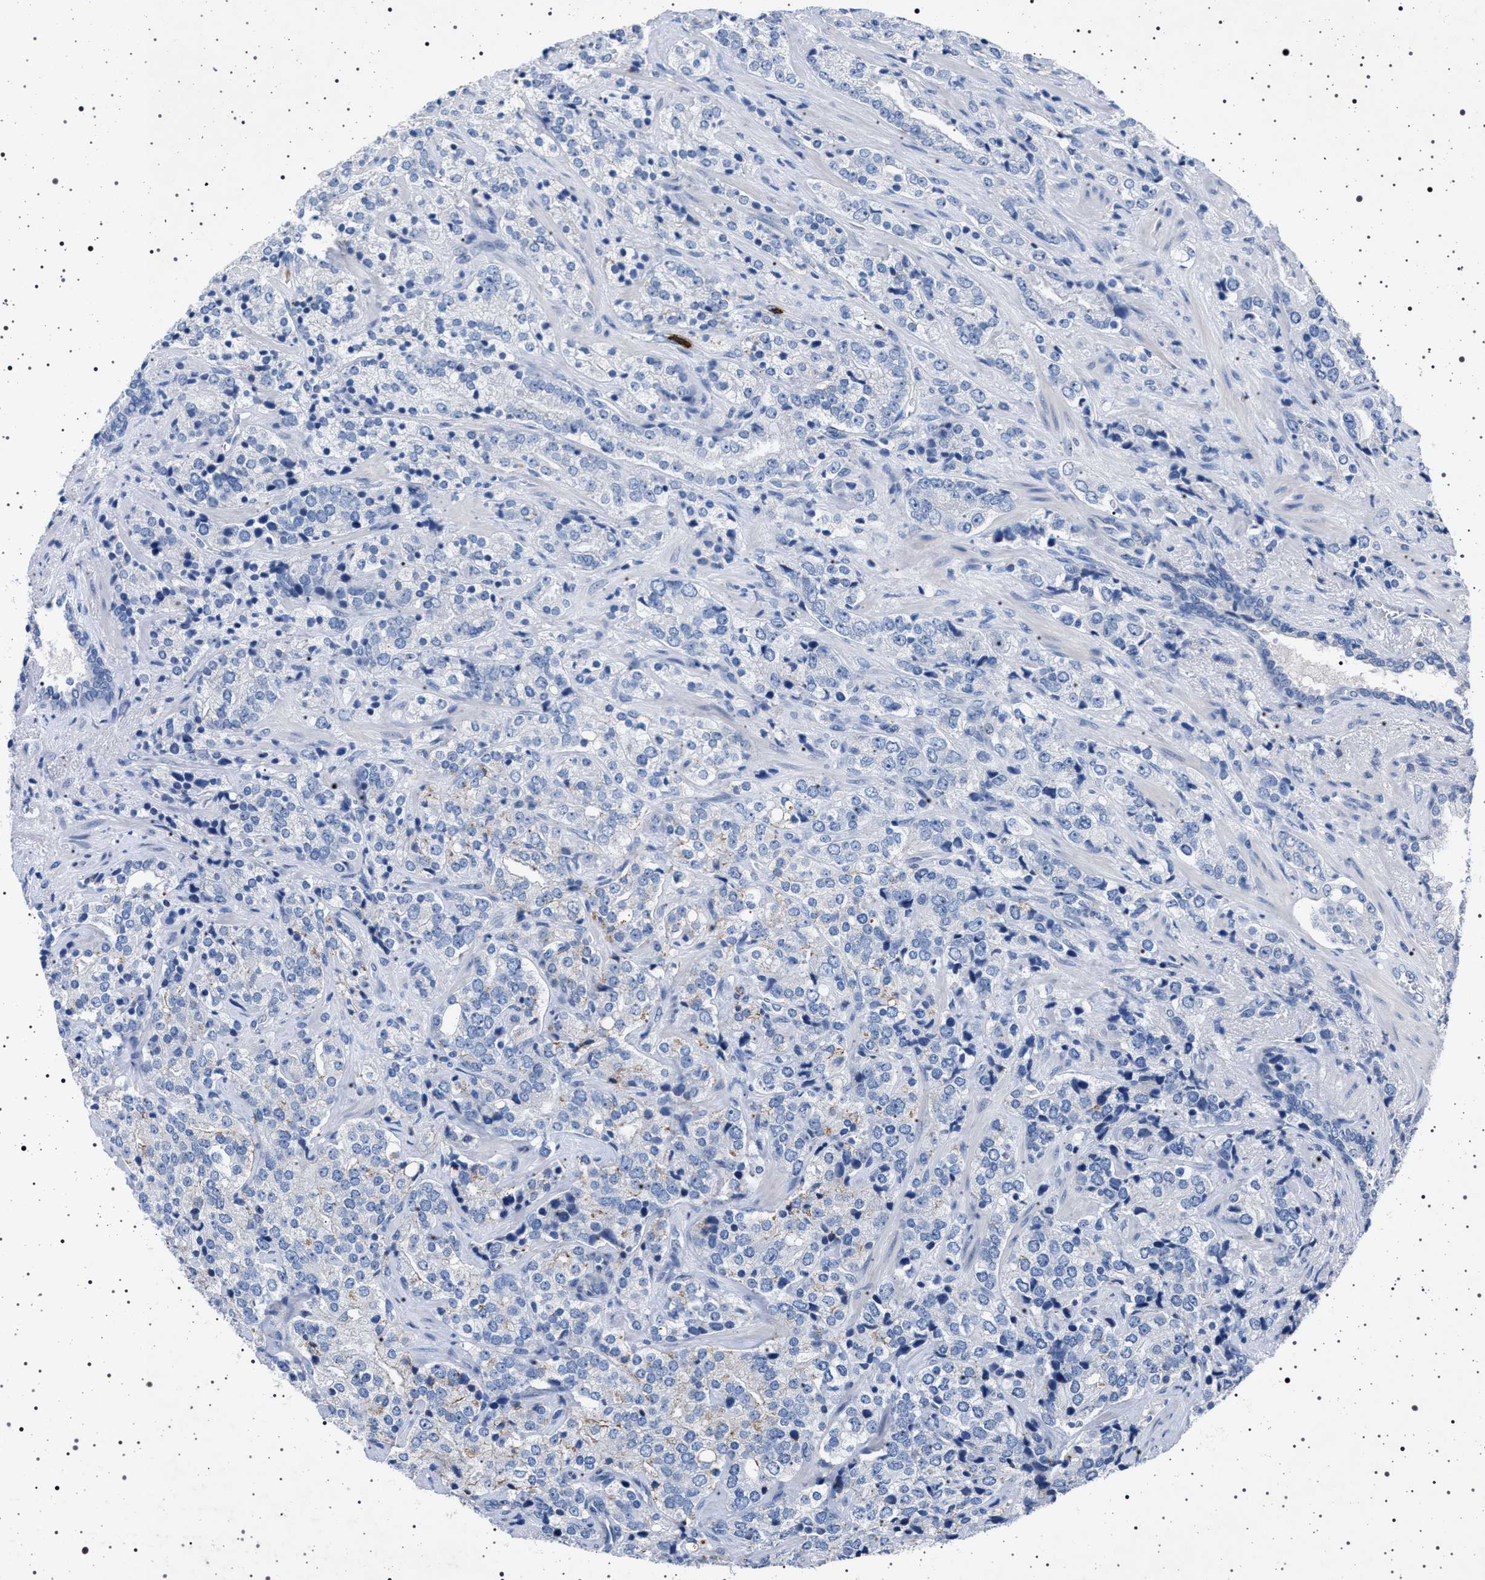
{"staining": {"intensity": "negative", "quantity": "none", "location": "none"}, "tissue": "prostate cancer", "cell_type": "Tumor cells", "image_type": "cancer", "snomed": [{"axis": "morphology", "description": "Adenocarcinoma, High grade"}, {"axis": "topography", "description": "Prostate"}], "caption": "Human prostate adenocarcinoma (high-grade) stained for a protein using IHC displays no expression in tumor cells.", "gene": "NAT9", "patient": {"sex": "male", "age": 71}}